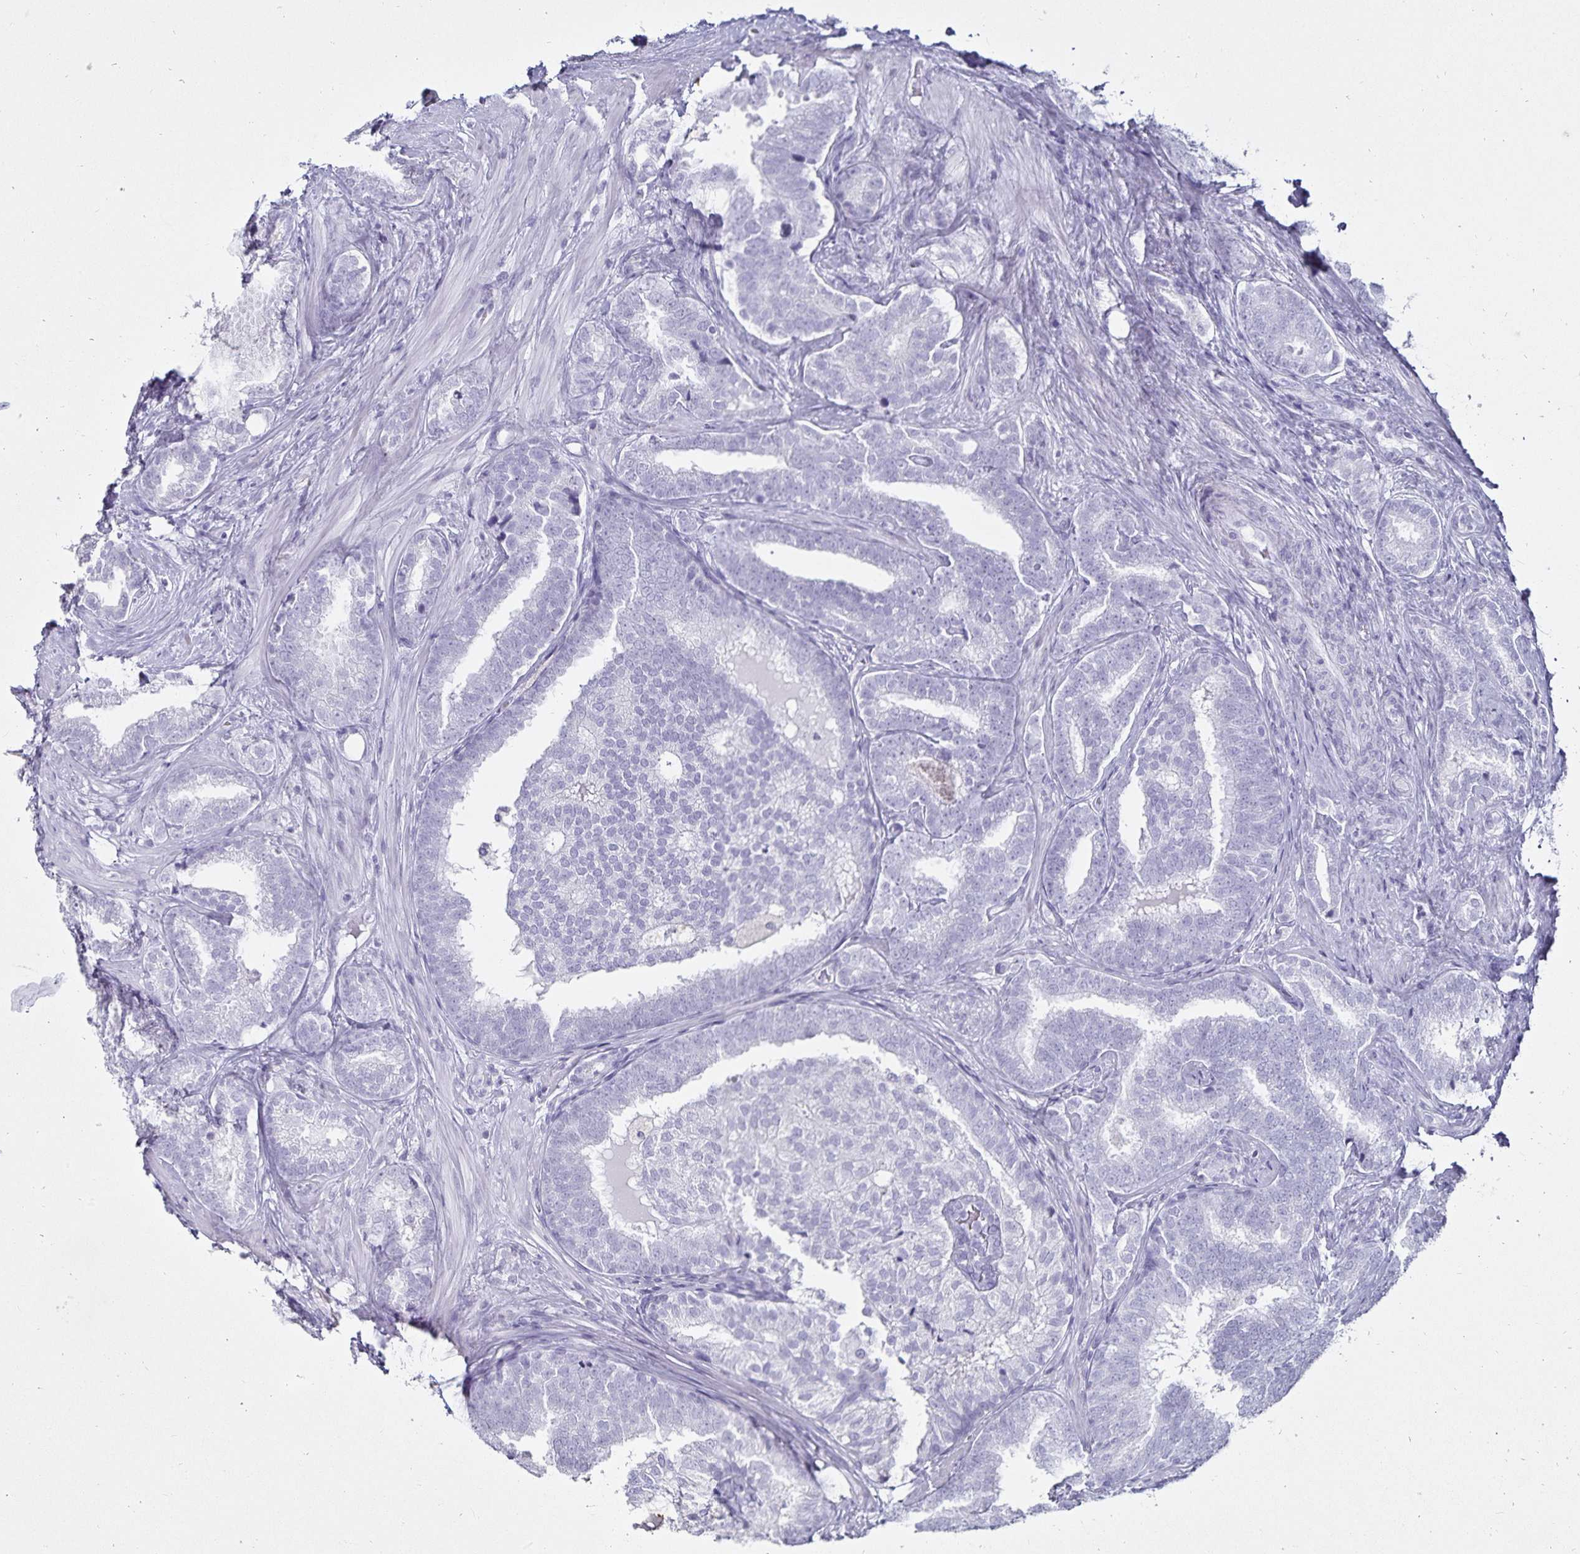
{"staining": {"intensity": "negative", "quantity": "none", "location": "none"}, "tissue": "prostate cancer", "cell_type": "Tumor cells", "image_type": "cancer", "snomed": [{"axis": "morphology", "description": "Adenocarcinoma, High grade"}, {"axis": "topography", "description": "Prostate"}], "caption": "This is a micrograph of immunohistochemistry staining of prostate cancer, which shows no staining in tumor cells.", "gene": "DEFA6", "patient": {"sex": "male", "age": 72}}